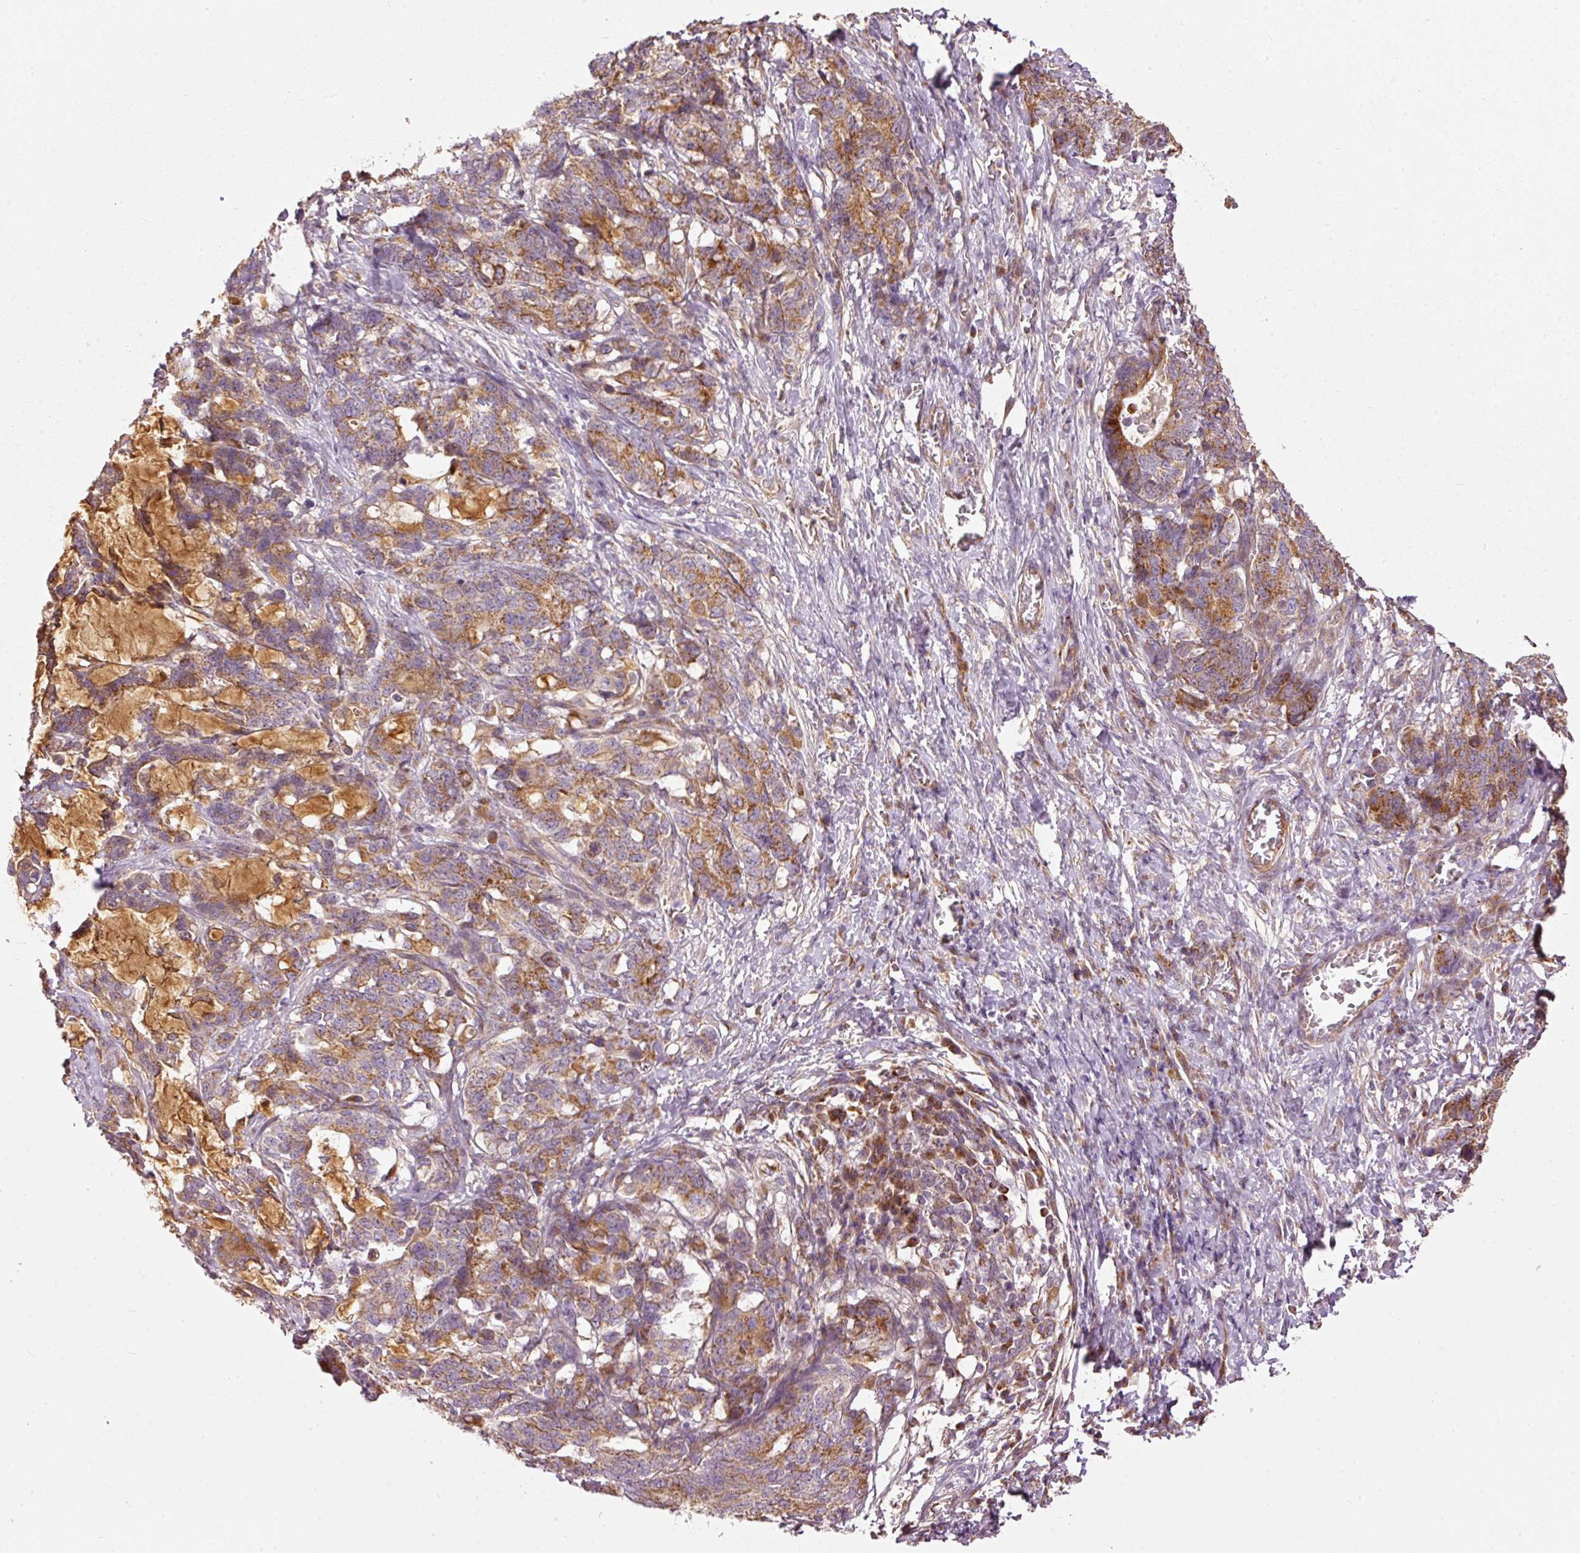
{"staining": {"intensity": "moderate", "quantity": ">75%", "location": "cytoplasmic/membranous"}, "tissue": "stomach cancer", "cell_type": "Tumor cells", "image_type": "cancer", "snomed": [{"axis": "morphology", "description": "Normal tissue, NOS"}, {"axis": "morphology", "description": "Adenocarcinoma, NOS"}, {"axis": "topography", "description": "Stomach"}], "caption": "The photomicrograph exhibits a brown stain indicating the presence of a protein in the cytoplasmic/membranous of tumor cells in stomach cancer. Immunohistochemistry (ihc) stains the protein of interest in brown and the nuclei are stained blue.", "gene": "MTHFD1L", "patient": {"sex": "female", "age": 64}}